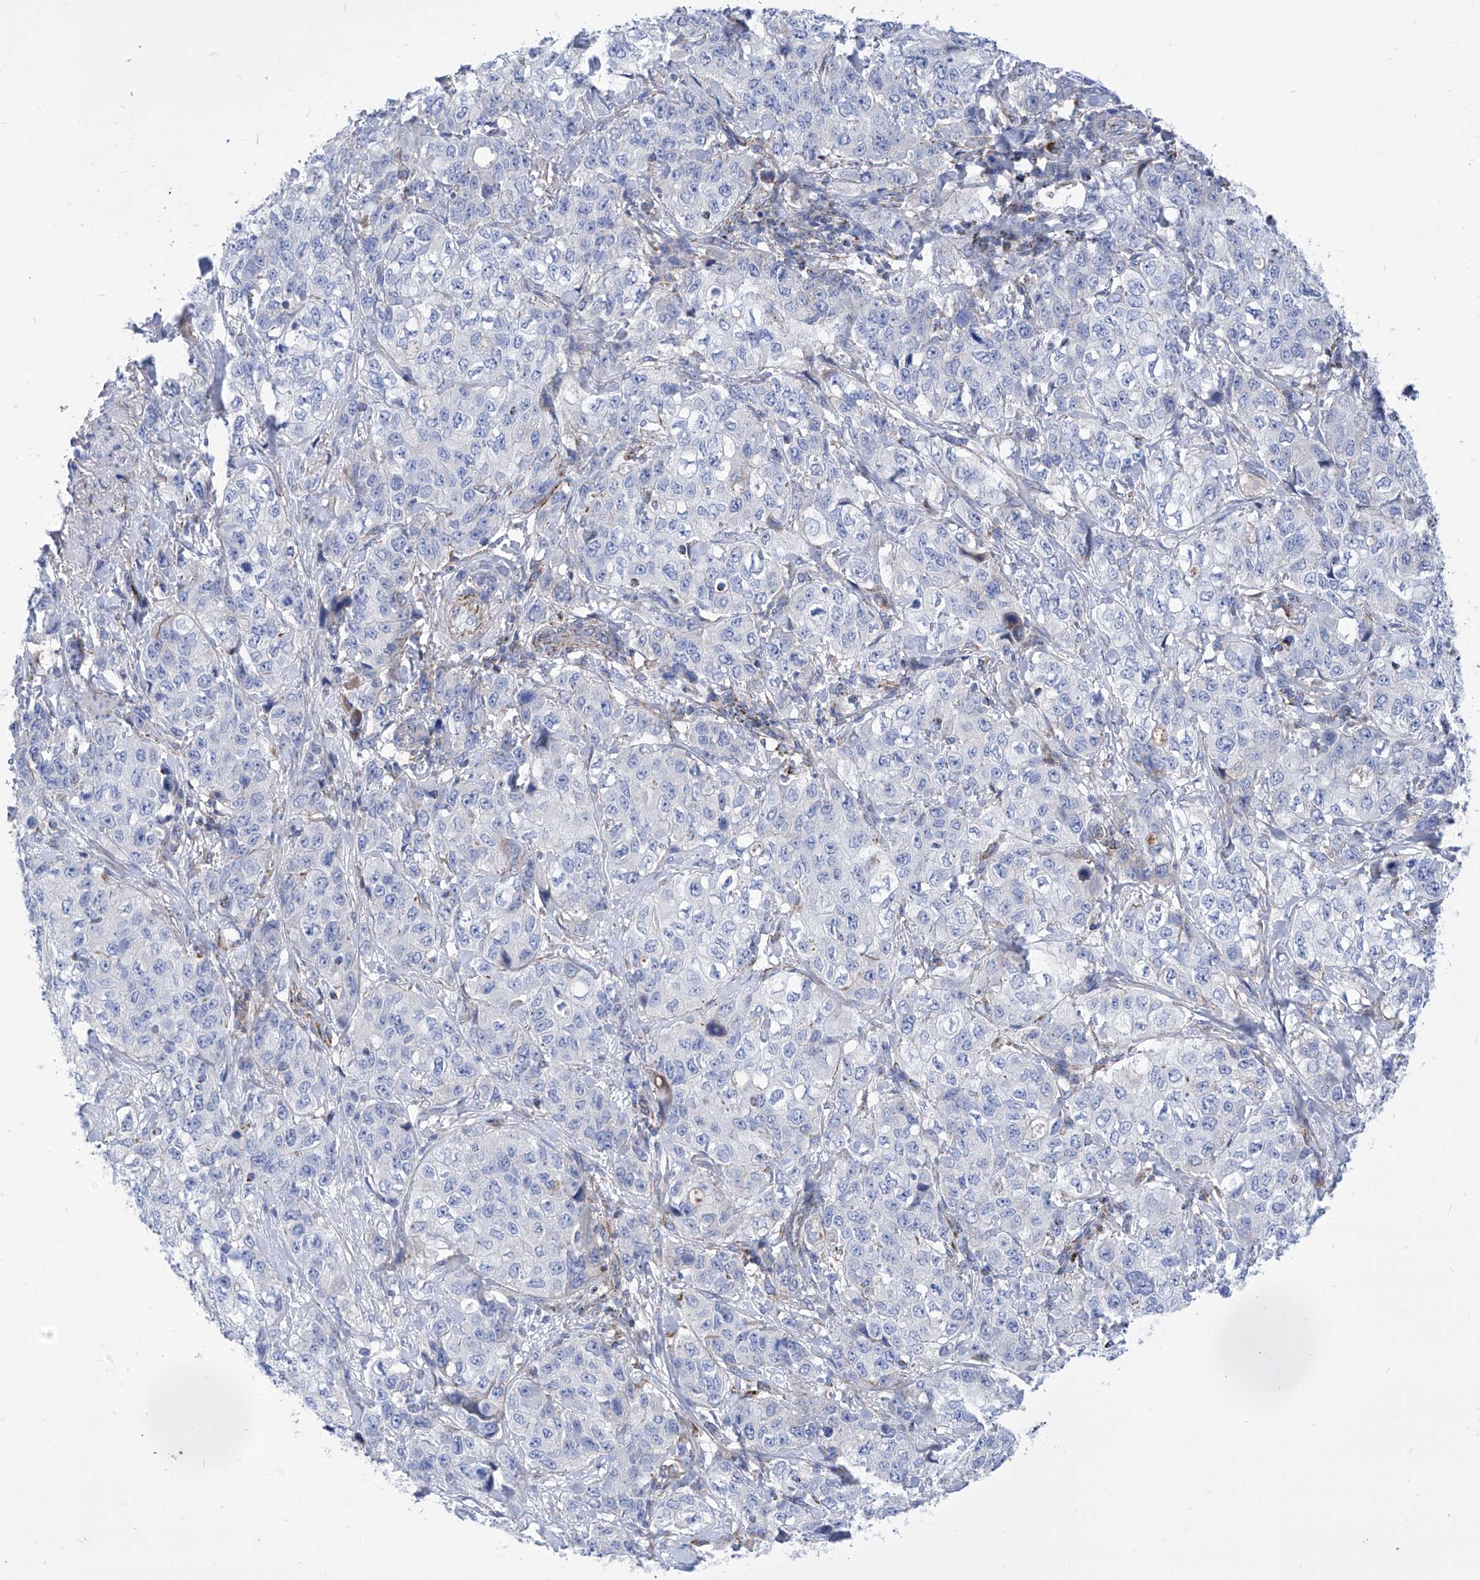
{"staining": {"intensity": "negative", "quantity": "none", "location": "none"}, "tissue": "stomach cancer", "cell_type": "Tumor cells", "image_type": "cancer", "snomed": [{"axis": "morphology", "description": "Adenocarcinoma, NOS"}, {"axis": "topography", "description": "Stomach"}], "caption": "DAB (3,3'-diaminobenzidine) immunohistochemical staining of human adenocarcinoma (stomach) demonstrates no significant expression in tumor cells. (Stains: DAB immunohistochemistry (IHC) with hematoxylin counter stain, Microscopy: brightfield microscopy at high magnification).", "gene": "SRBD1", "patient": {"sex": "male", "age": 48}}